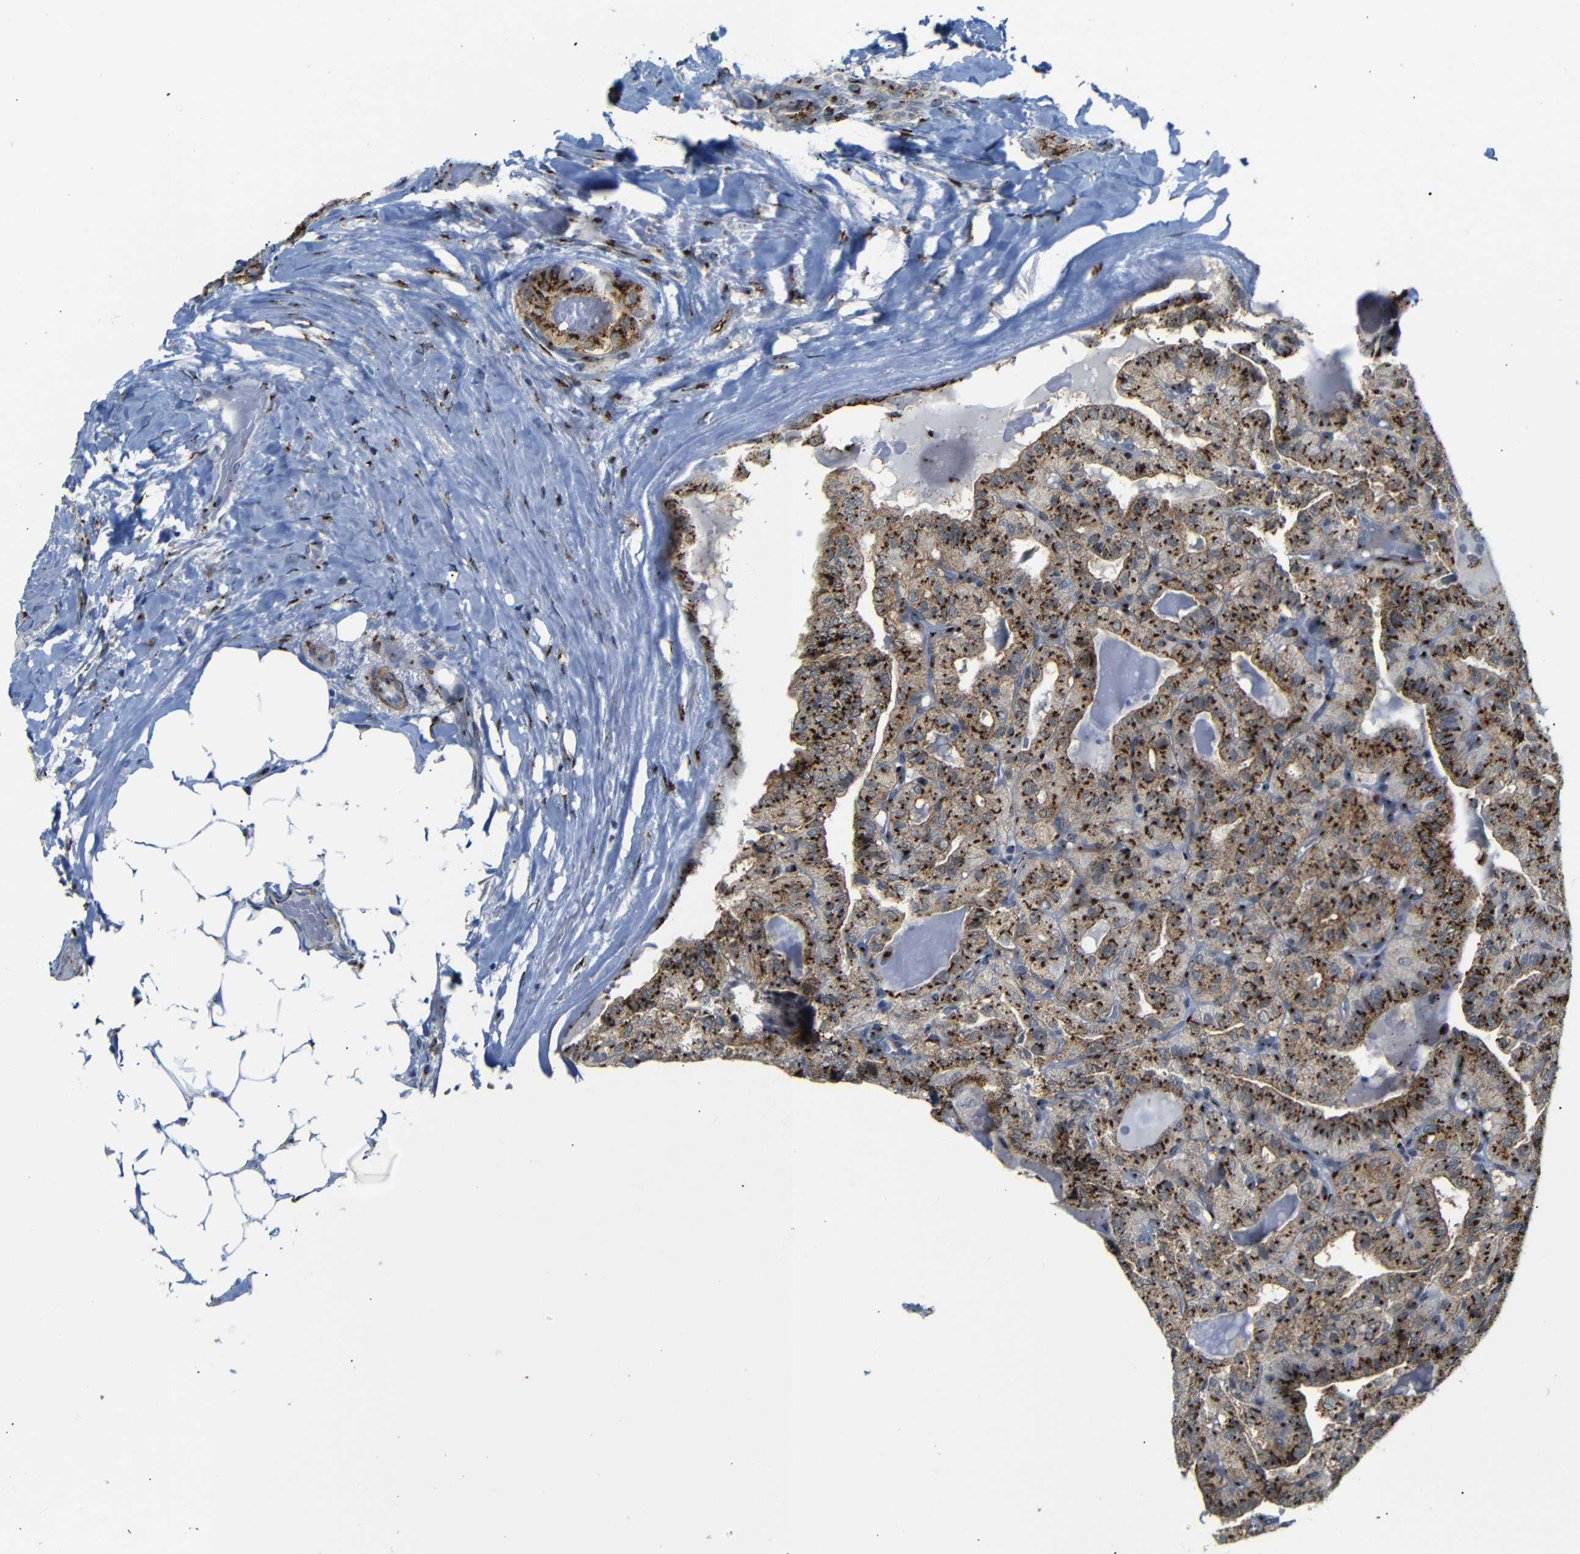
{"staining": {"intensity": "strong", "quantity": ">75%", "location": "cytoplasmic/membranous"}, "tissue": "thyroid cancer", "cell_type": "Tumor cells", "image_type": "cancer", "snomed": [{"axis": "morphology", "description": "Papillary adenocarcinoma, NOS"}, {"axis": "topography", "description": "Thyroid gland"}], "caption": "Tumor cells display strong cytoplasmic/membranous expression in approximately >75% of cells in thyroid papillary adenocarcinoma.", "gene": "TGOLN2", "patient": {"sex": "male", "age": 77}}